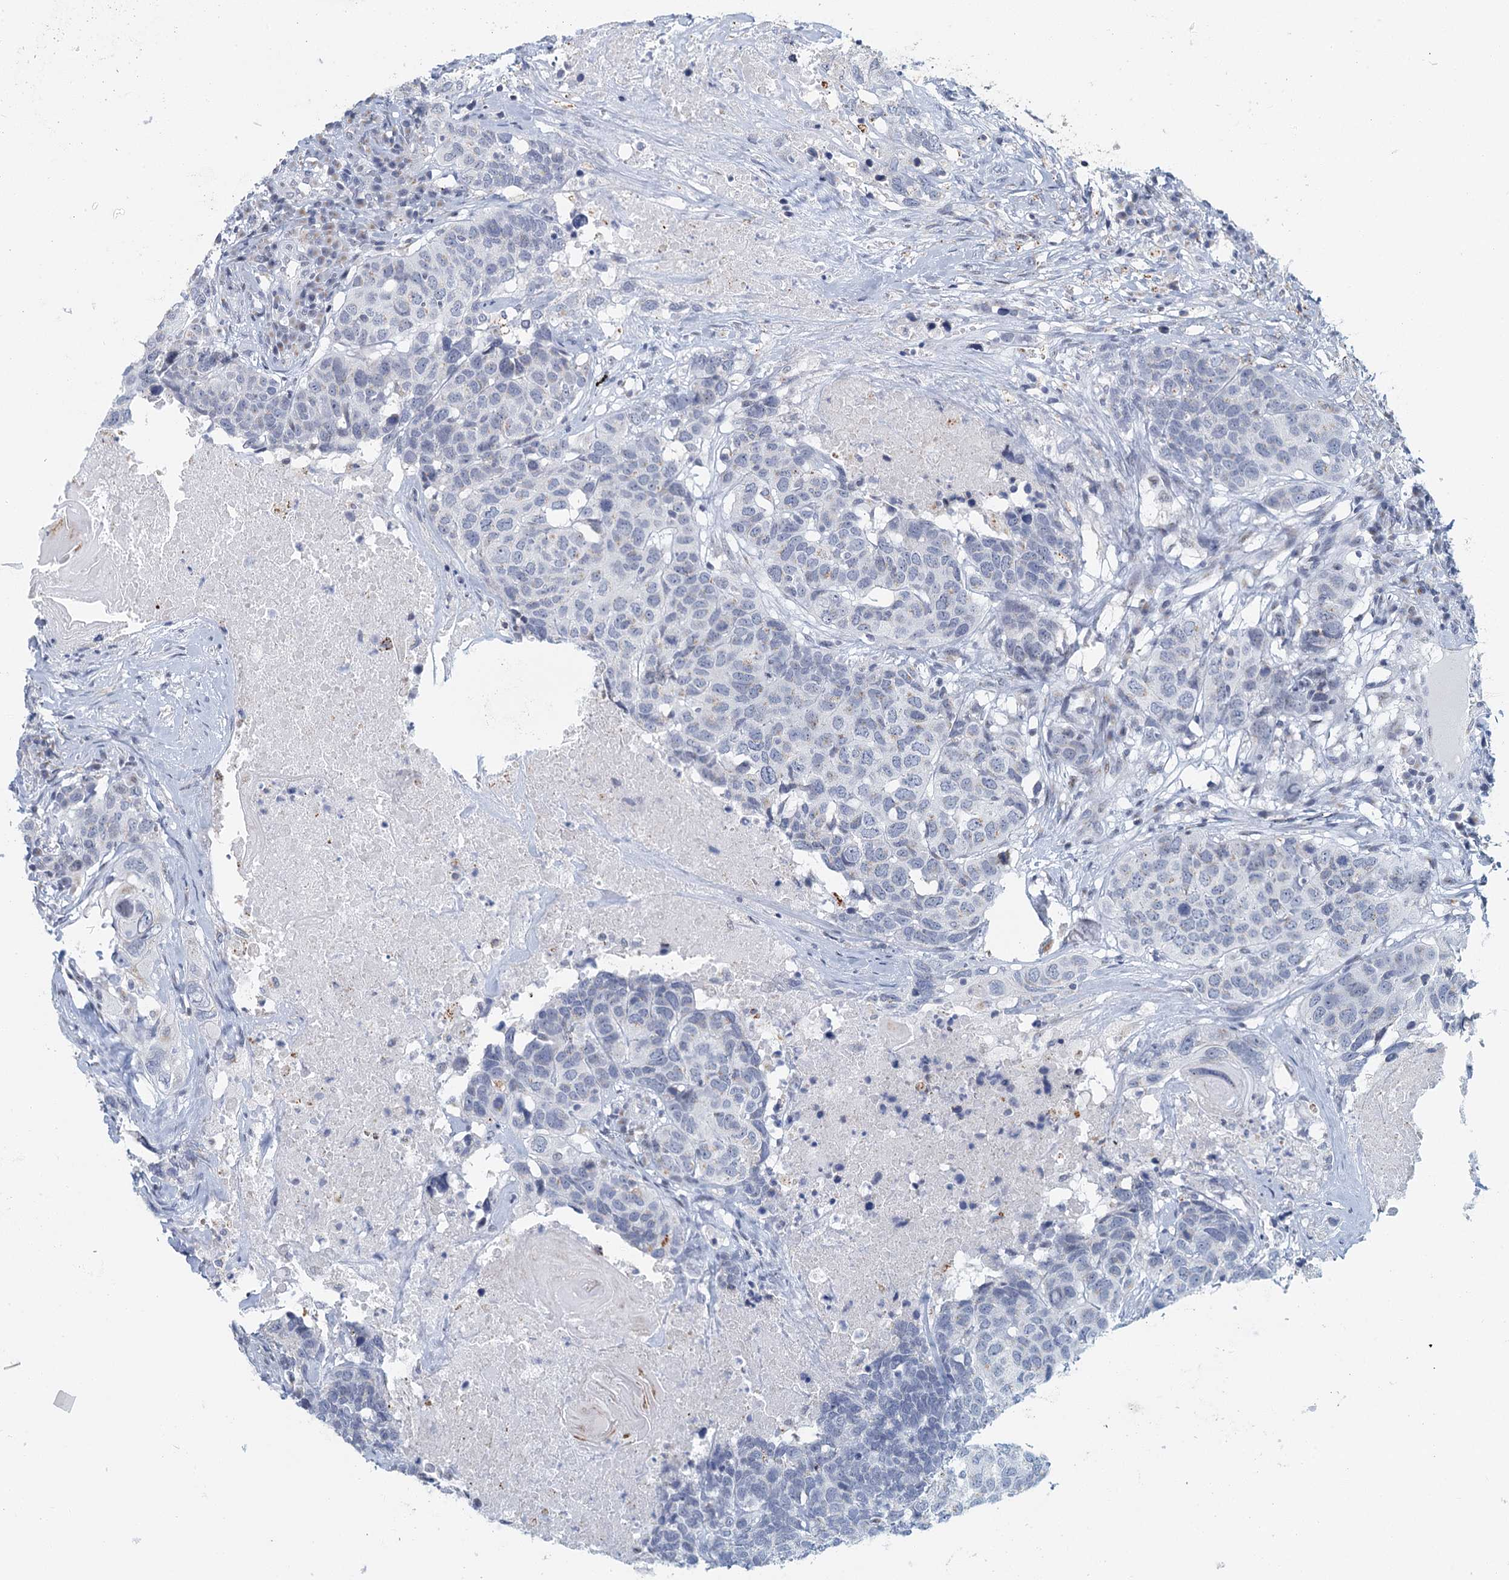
{"staining": {"intensity": "negative", "quantity": "none", "location": "none"}, "tissue": "head and neck cancer", "cell_type": "Tumor cells", "image_type": "cancer", "snomed": [{"axis": "morphology", "description": "Squamous cell carcinoma, NOS"}, {"axis": "topography", "description": "Head-Neck"}], "caption": "Tumor cells show no significant expression in head and neck cancer (squamous cell carcinoma).", "gene": "ZNF527", "patient": {"sex": "male", "age": 66}}